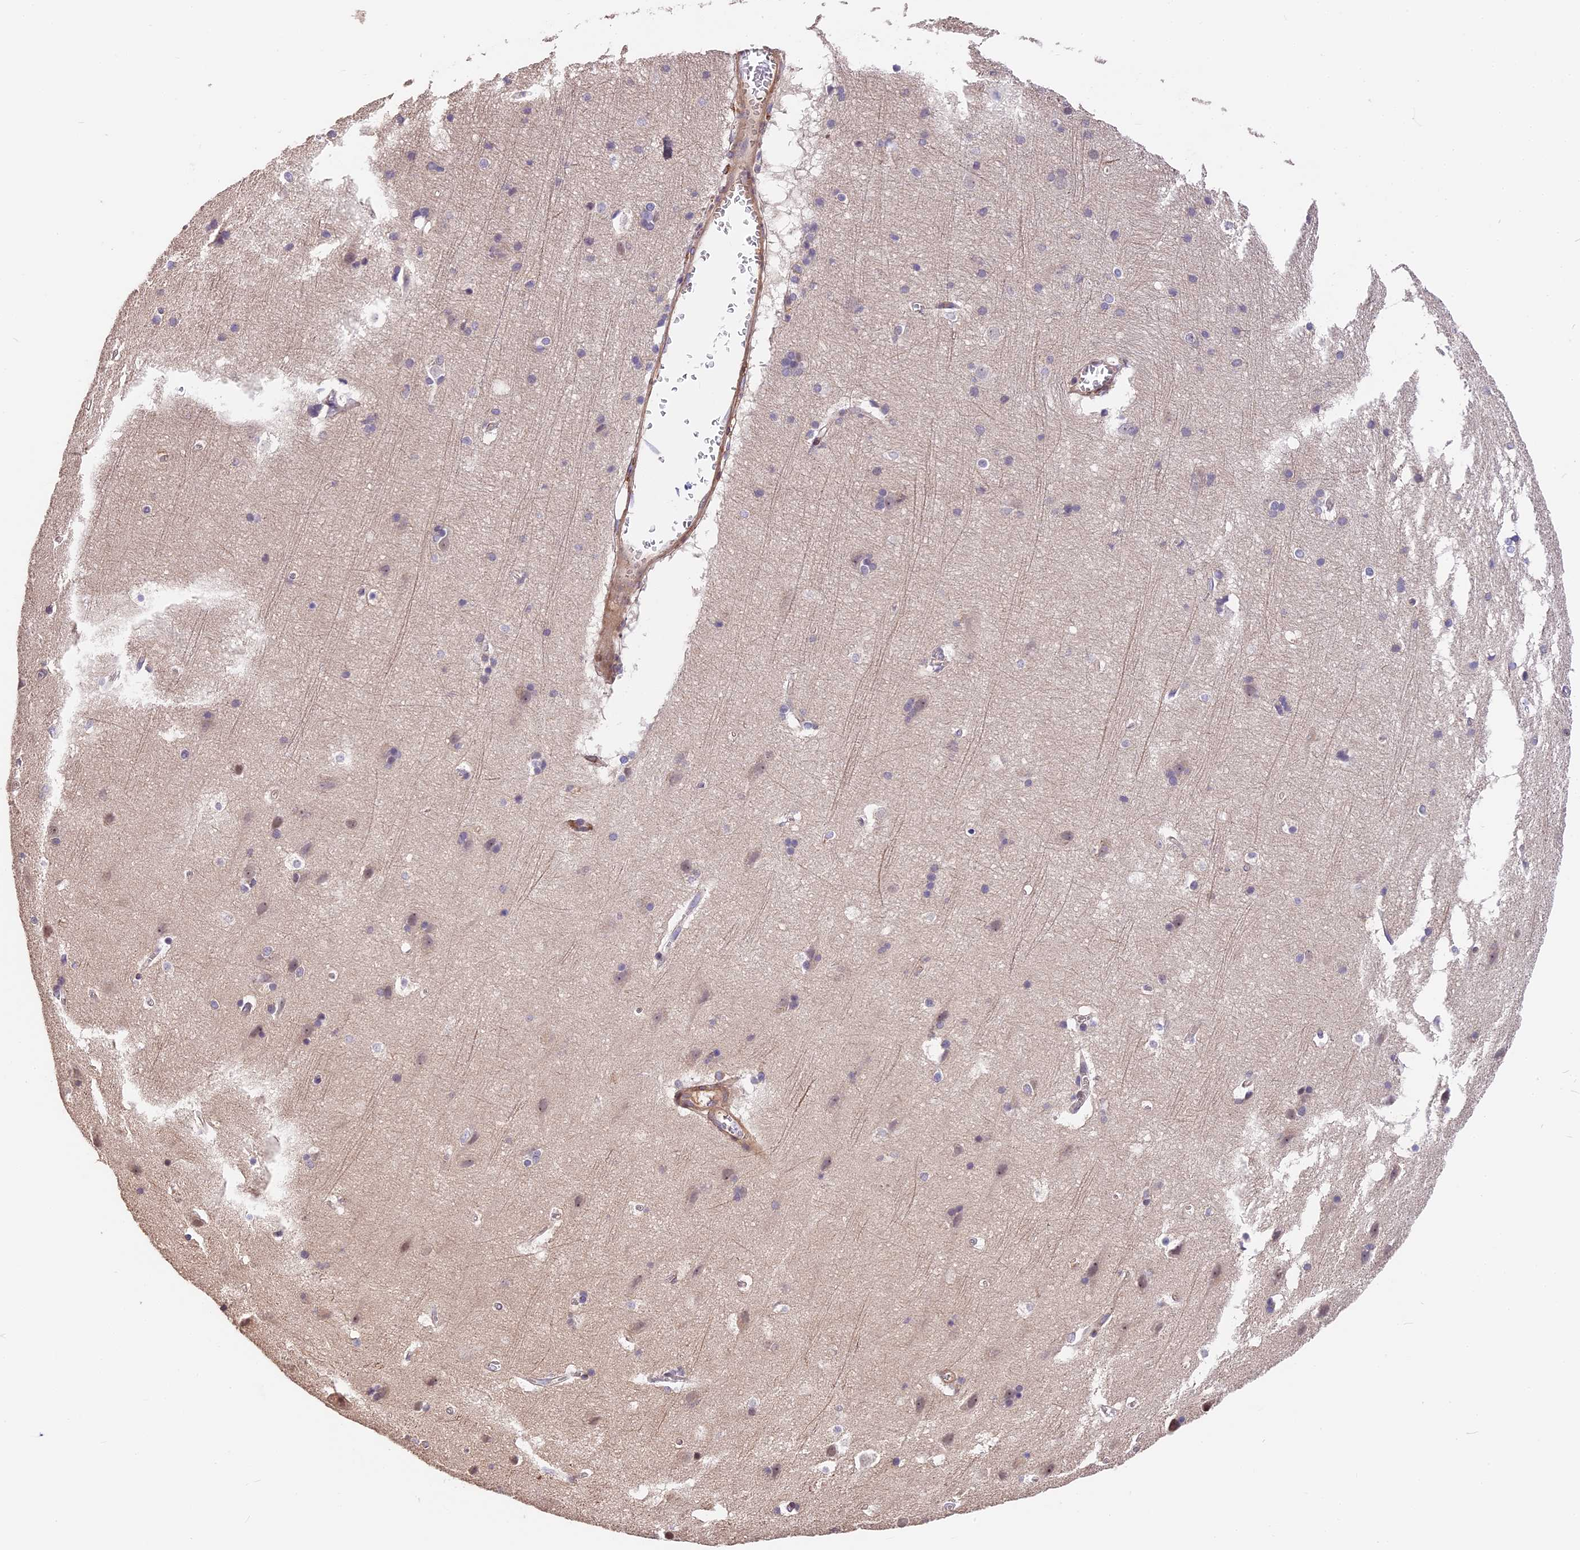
{"staining": {"intensity": "negative", "quantity": "none", "location": "none"}, "tissue": "cerebral cortex", "cell_type": "Endothelial cells", "image_type": "normal", "snomed": [{"axis": "morphology", "description": "Normal tissue, NOS"}, {"axis": "topography", "description": "Cerebral cortex"}], "caption": "Immunohistochemistry micrograph of normal human cerebral cortex stained for a protein (brown), which exhibits no expression in endothelial cells.", "gene": "ARHGAP17", "patient": {"sex": "male", "age": 54}}